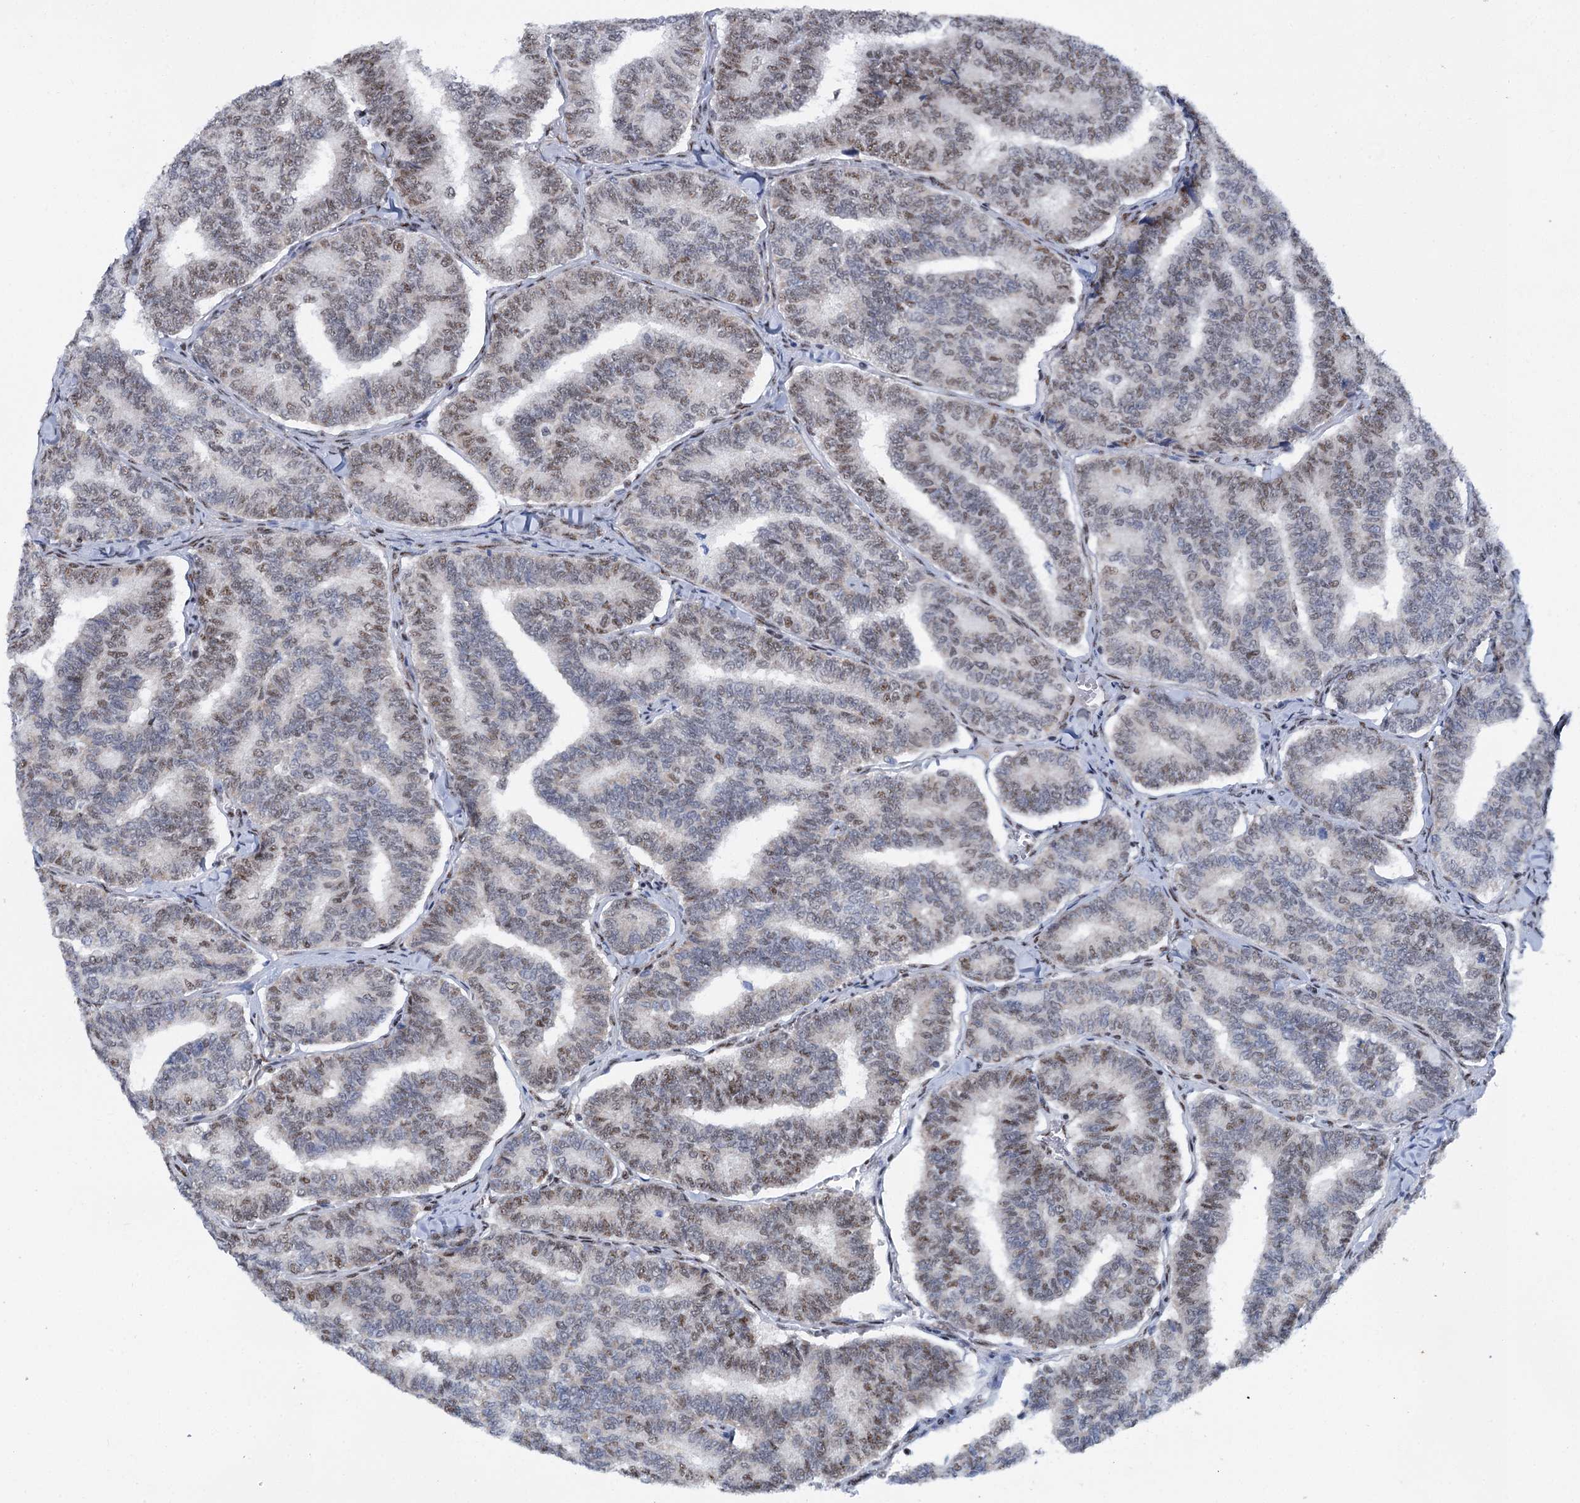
{"staining": {"intensity": "moderate", "quantity": "25%-75%", "location": "nuclear"}, "tissue": "thyroid cancer", "cell_type": "Tumor cells", "image_type": "cancer", "snomed": [{"axis": "morphology", "description": "Papillary adenocarcinoma, NOS"}, {"axis": "topography", "description": "Thyroid gland"}], "caption": "Thyroid cancer (papillary adenocarcinoma) tissue displays moderate nuclear expression in about 25%-75% of tumor cells", "gene": "SREK1", "patient": {"sex": "female", "age": 35}}